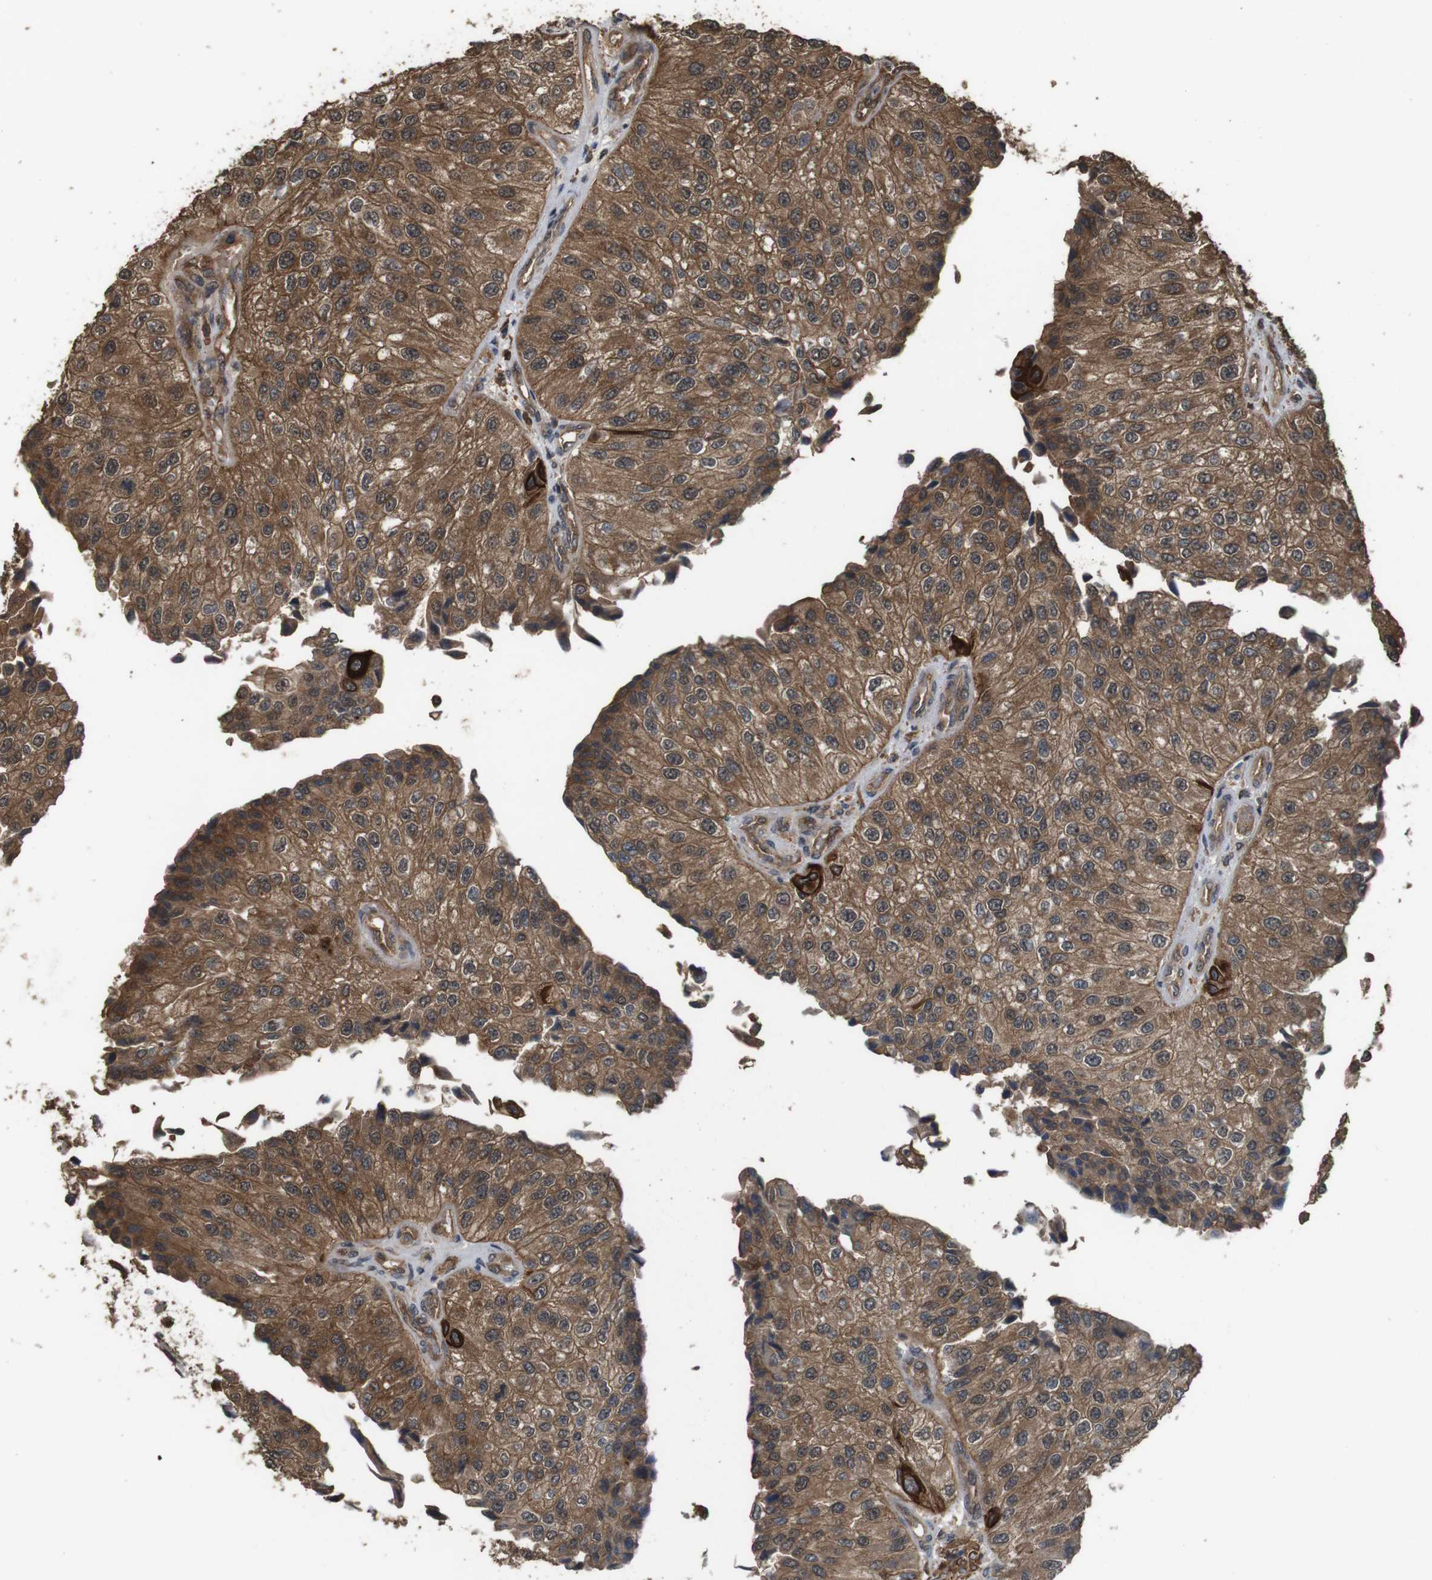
{"staining": {"intensity": "moderate", "quantity": ">75%", "location": "cytoplasmic/membranous"}, "tissue": "urothelial cancer", "cell_type": "Tumor cells", "image_type": "cancer", "snomed": [{"axis": "morphology", "description": "Urothelial carcinoma, High grade"}, {"axis": "topography", "description": "Kidney"}, {"axis": "topography", "description": "Urinary bladder"}], "caption": "The micrograph demonstrates staining of urothelial cancer, revealing moderate cytoplasmic/membranous protein positivity (brown color) within tumor cells.", "gene": "BAG4", "patient": {"sex": "male", "age": 77}}